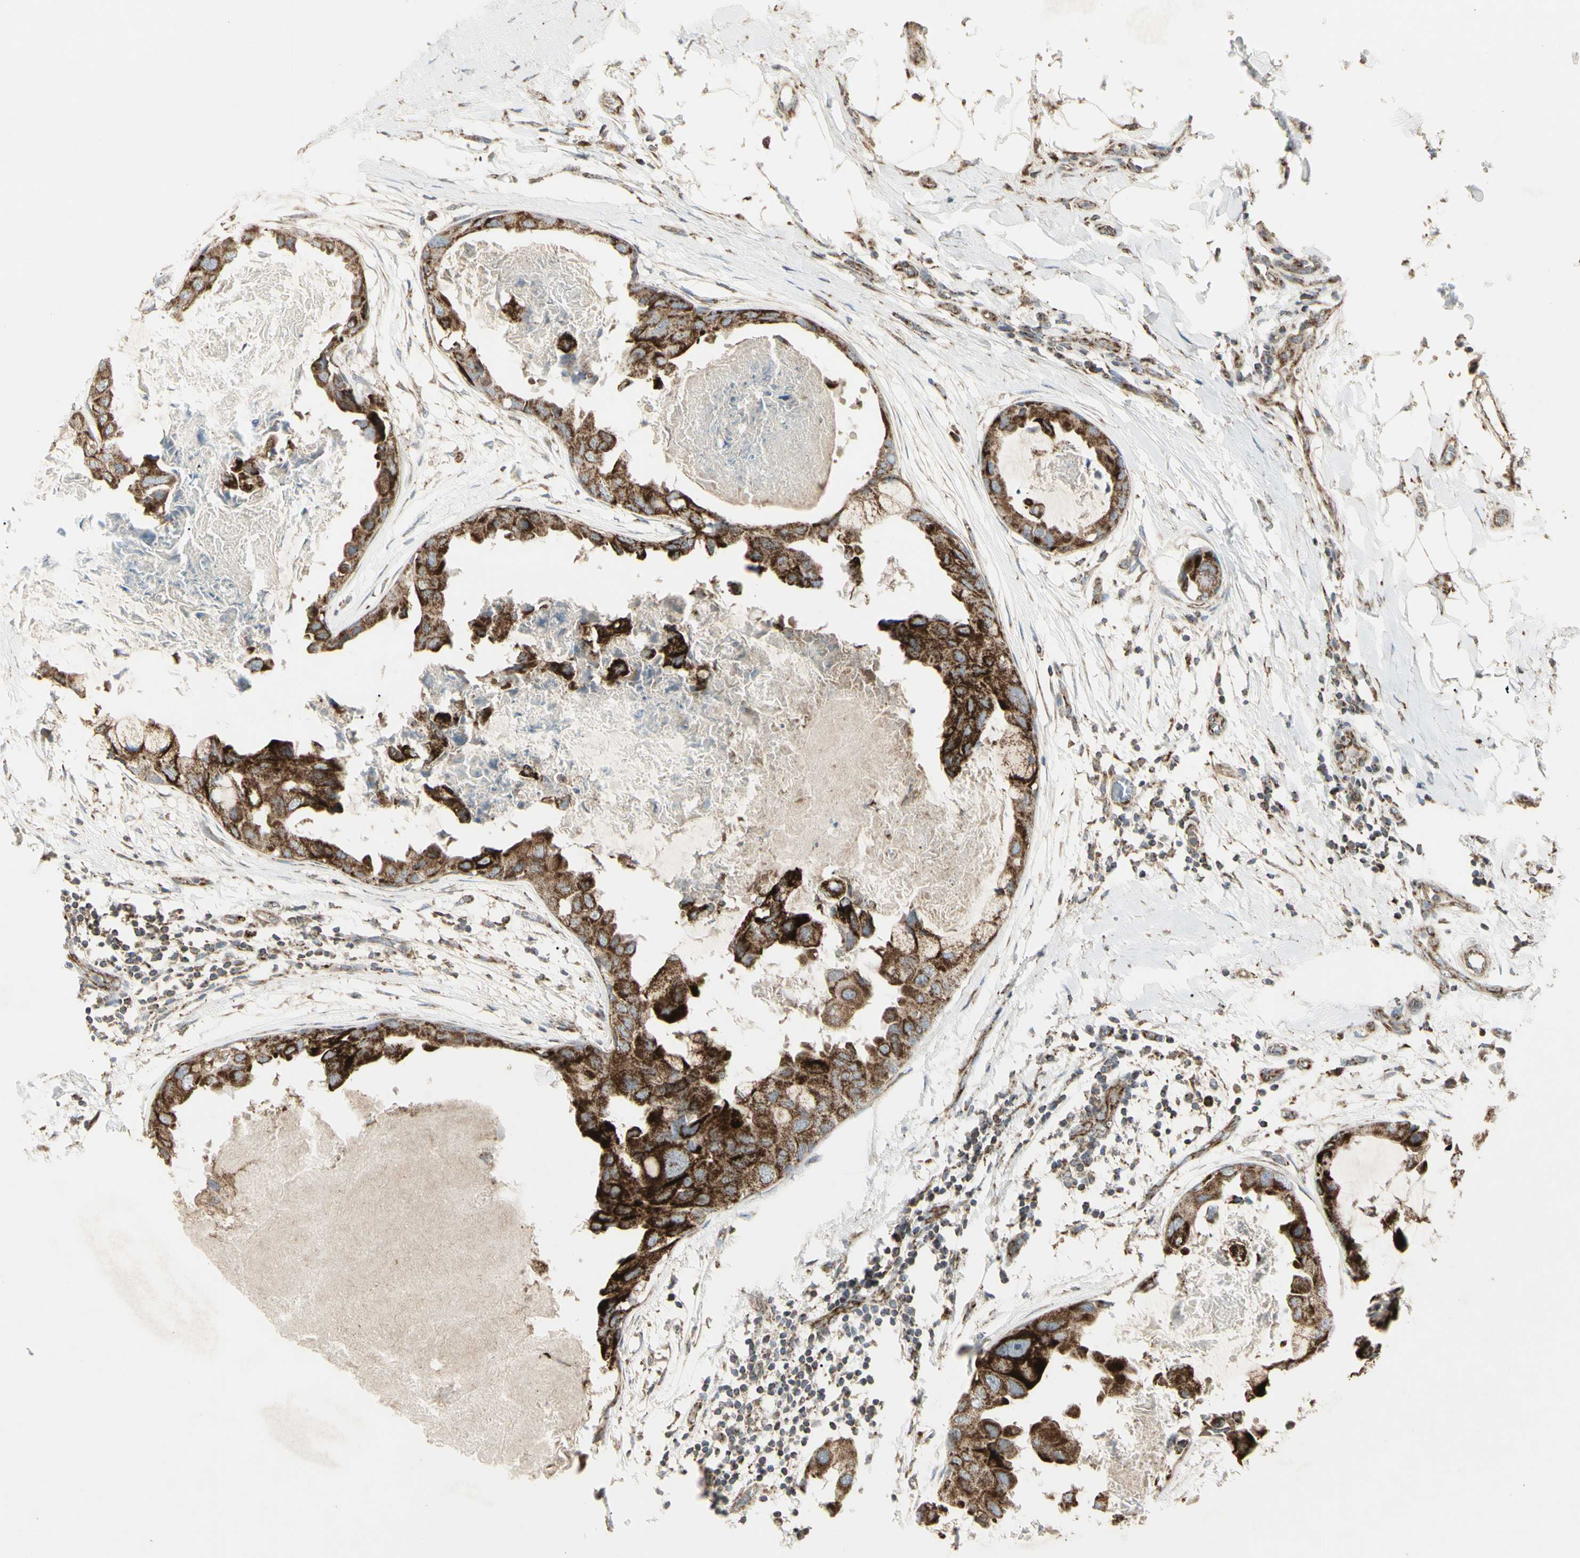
{"staining": {"intensity": "strong", "quantity": ">75%", "location": "cytoplasmic/membranous"}, "tissue": "breast cancer", "cell_type": "Tumor cells", "image_type": "cancer", "snomed": [{"axis": "morphology", "description": "Duct carcinoma"}, {"axis": "topography", "description": "Breast"}], "caption": "Immunohistochemical staining of breast invasive ductal carcinoma exhibits high levels of strong cytoplasmic/membranous expression in approximately >75% of tumor cells.", "gene": "CYB5R1", "patient": {"sex": "female", "age": 40}}